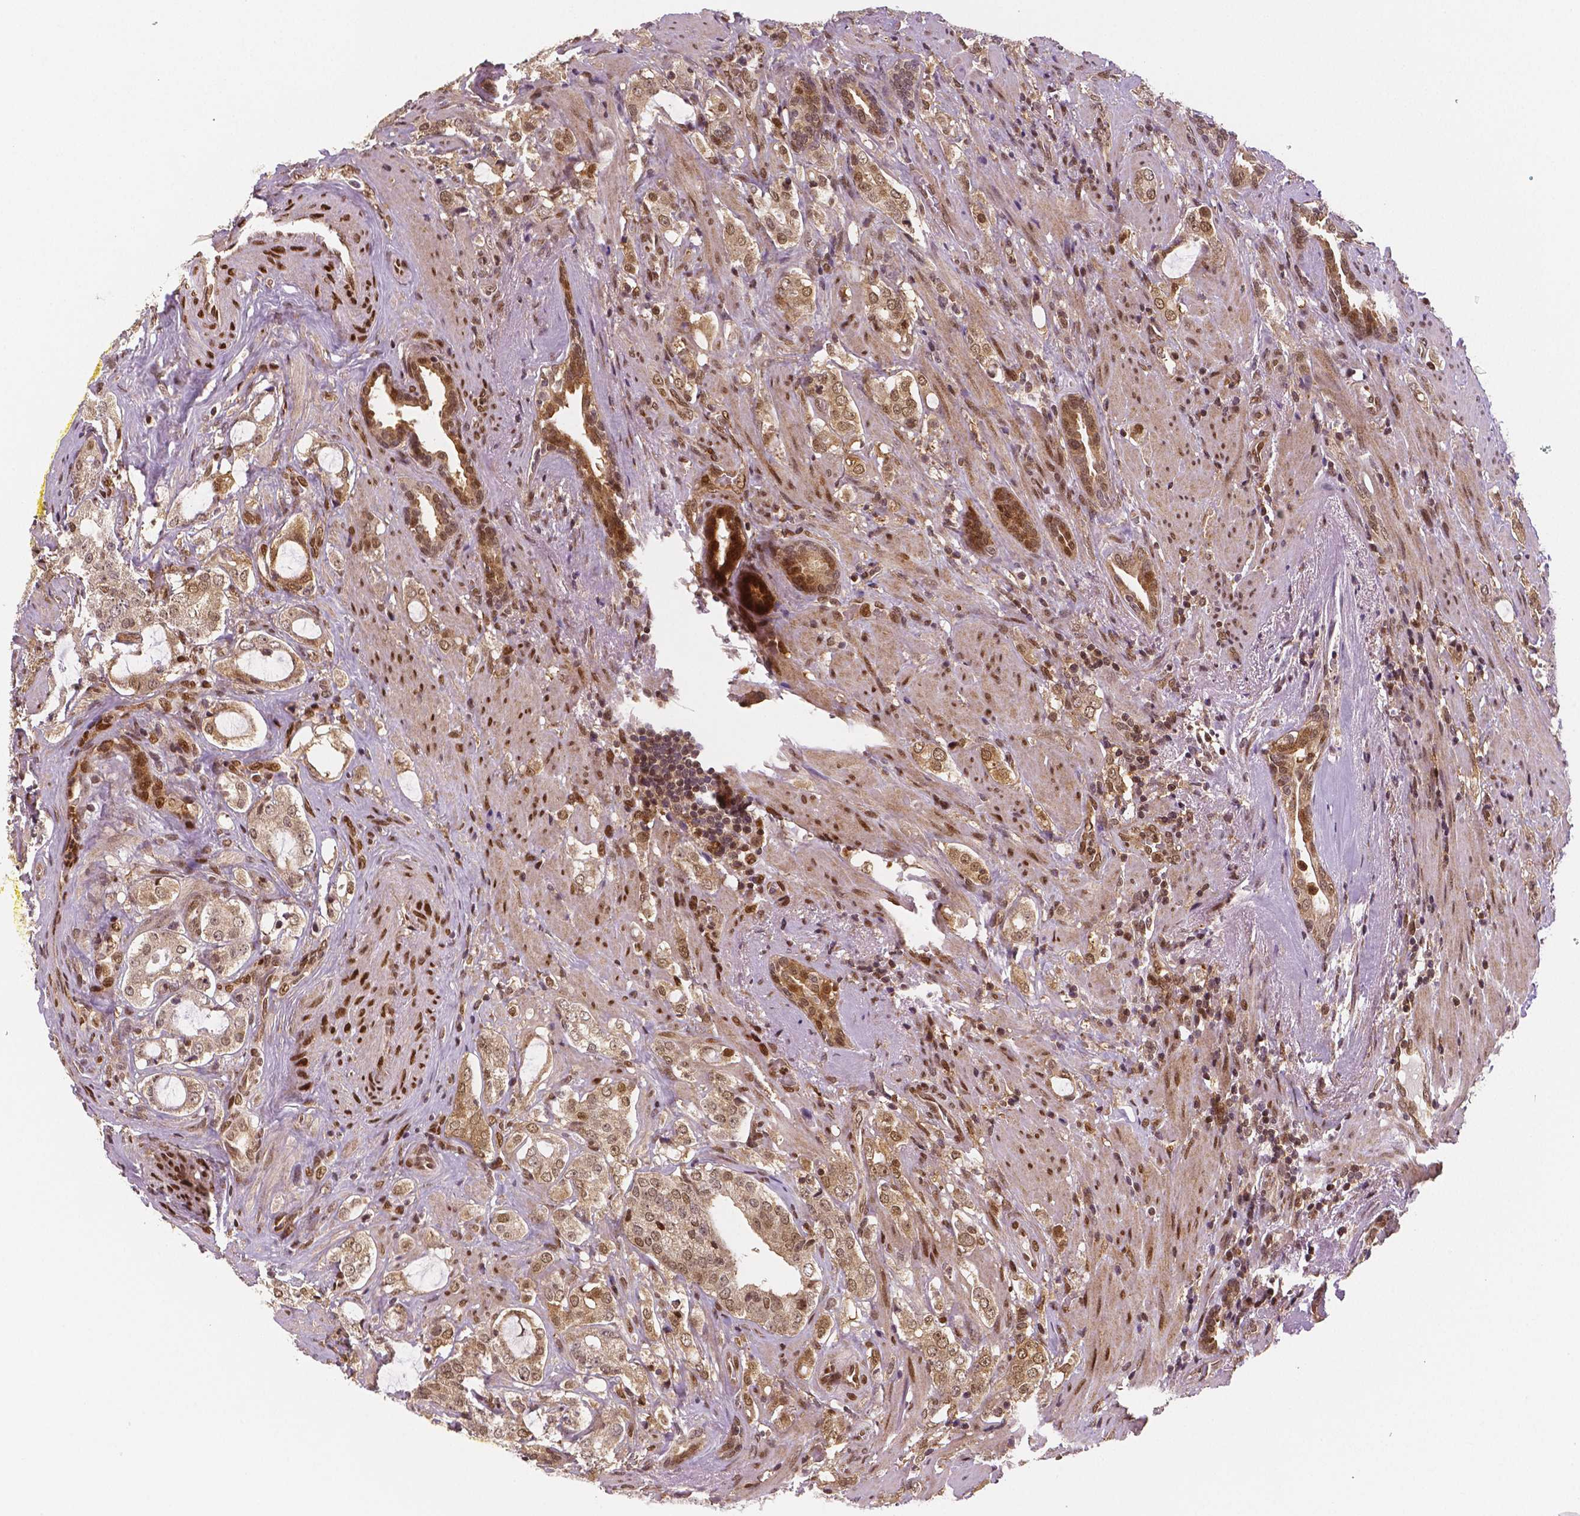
{"staining": {"intensity": "moderate", "quantity": "25%-75%", "location": "cytoplasmic/membranous,nuclear"}, "tissue": "prostate cancer", "cell_type": "Tumor cells", "image_type": "cancer", "snomed": [{"axis": "morphology", "description": "Adenocarcinoma, NOS"}, {"axis": "topography", "description": "Prostate"}], "caption": "The histopathology image shows a brown stain indicating the presence of a protein in the cytoplasmic/membranous and nuclear of tumor cells in prostate adenocarcinoma.", "gene": "STAT3", "patient": {"sex": "male", "age": 66}}